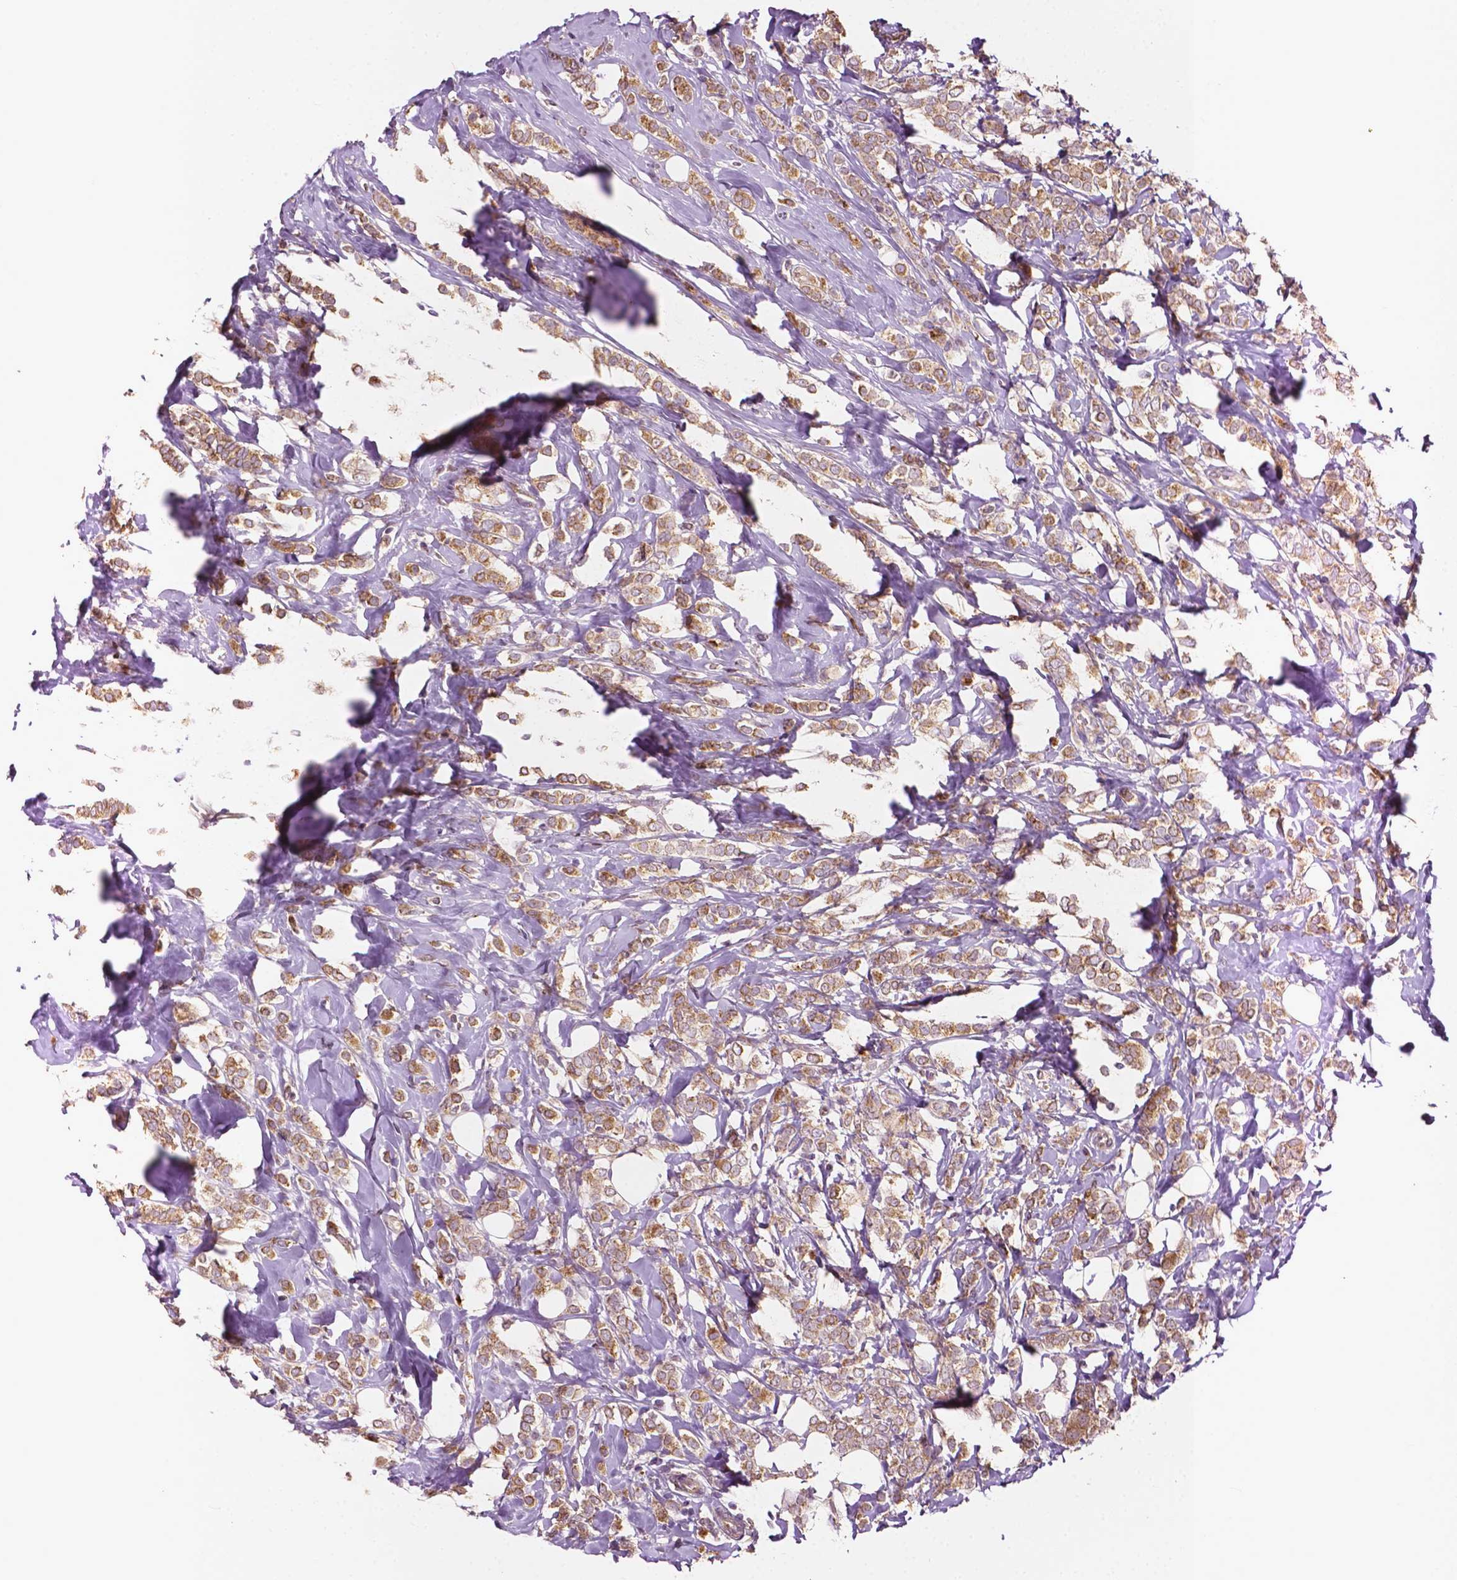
{"staining": {"intensity": "moderate", "quantity": ">75%", "location": "cytoplasmic/membranous"}, "tissue": "breast cancer", "cell_type": "Tumor cells", "image_type": "cancer", "snomed": [{"axis": "morphology", "description": "Lobular carcinoma"}, {"axis": "topography", "description": "Breast"}], "caption": "An IHC micrograph of neoplastic tissue is shown. Protein staining in brown highlights moderate cytoplasmic/membranous positivity in lobular carcinoma (breast) within tumor cells.", "gene": "EBAG9", "patient": {"sex": "female", "age": 49}}